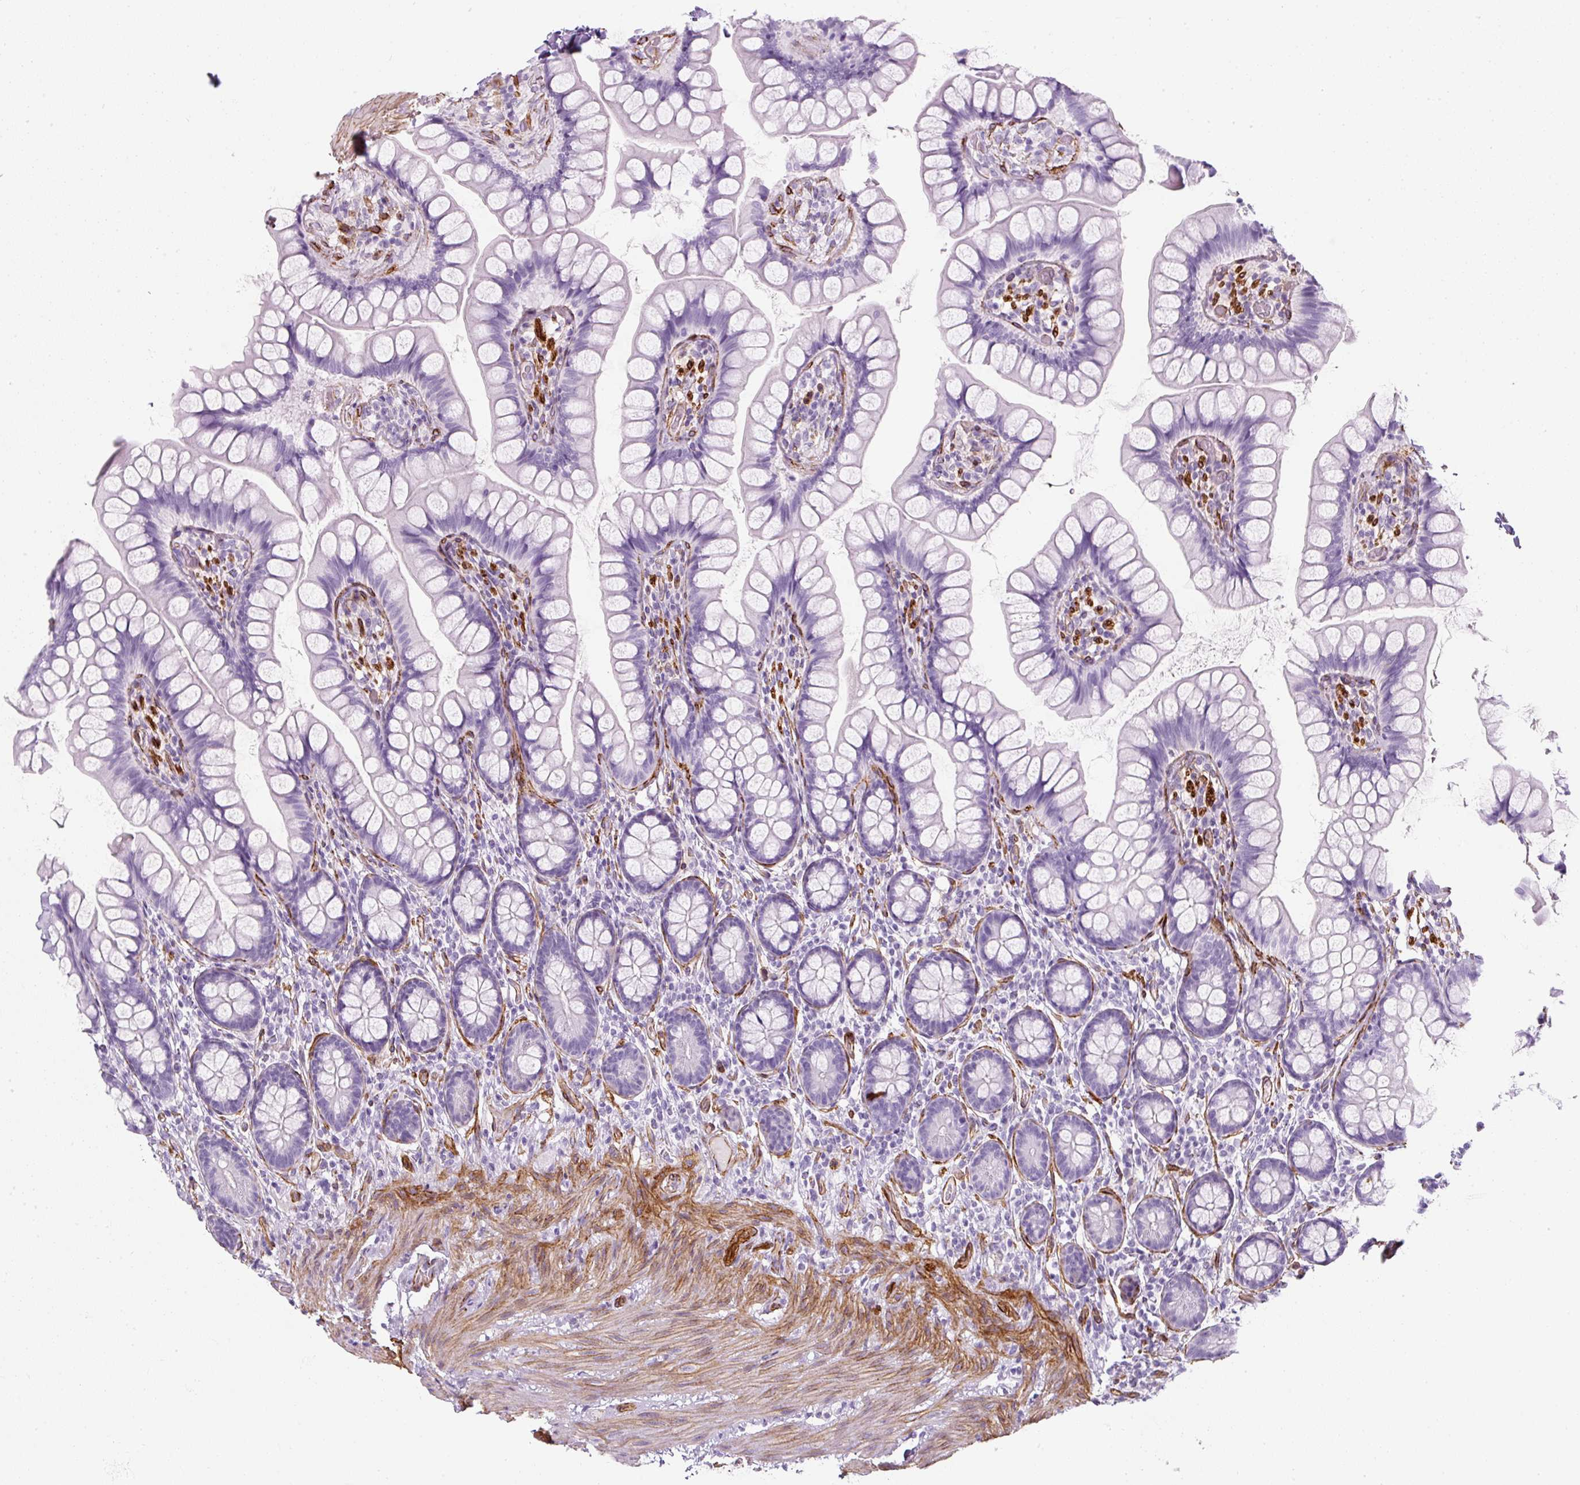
{"staining": {"intensity": "negative", "quantity": "none", "location": "none"}, "tissue": "small intestine", "cell_type": "Glandular cells", "image_type": "normal", "snomed": [{"axis": "morphology", "description": "Normal tissue, NOS"}, {"axis": "topography", "description": "Small intestine"}], "caption": "Immunohistochemistry (IHC) of normal small intestine shows no staining in glandular cells.", "gene": "CAVIN3", "patient": {"sex": "male", "age": 70}}